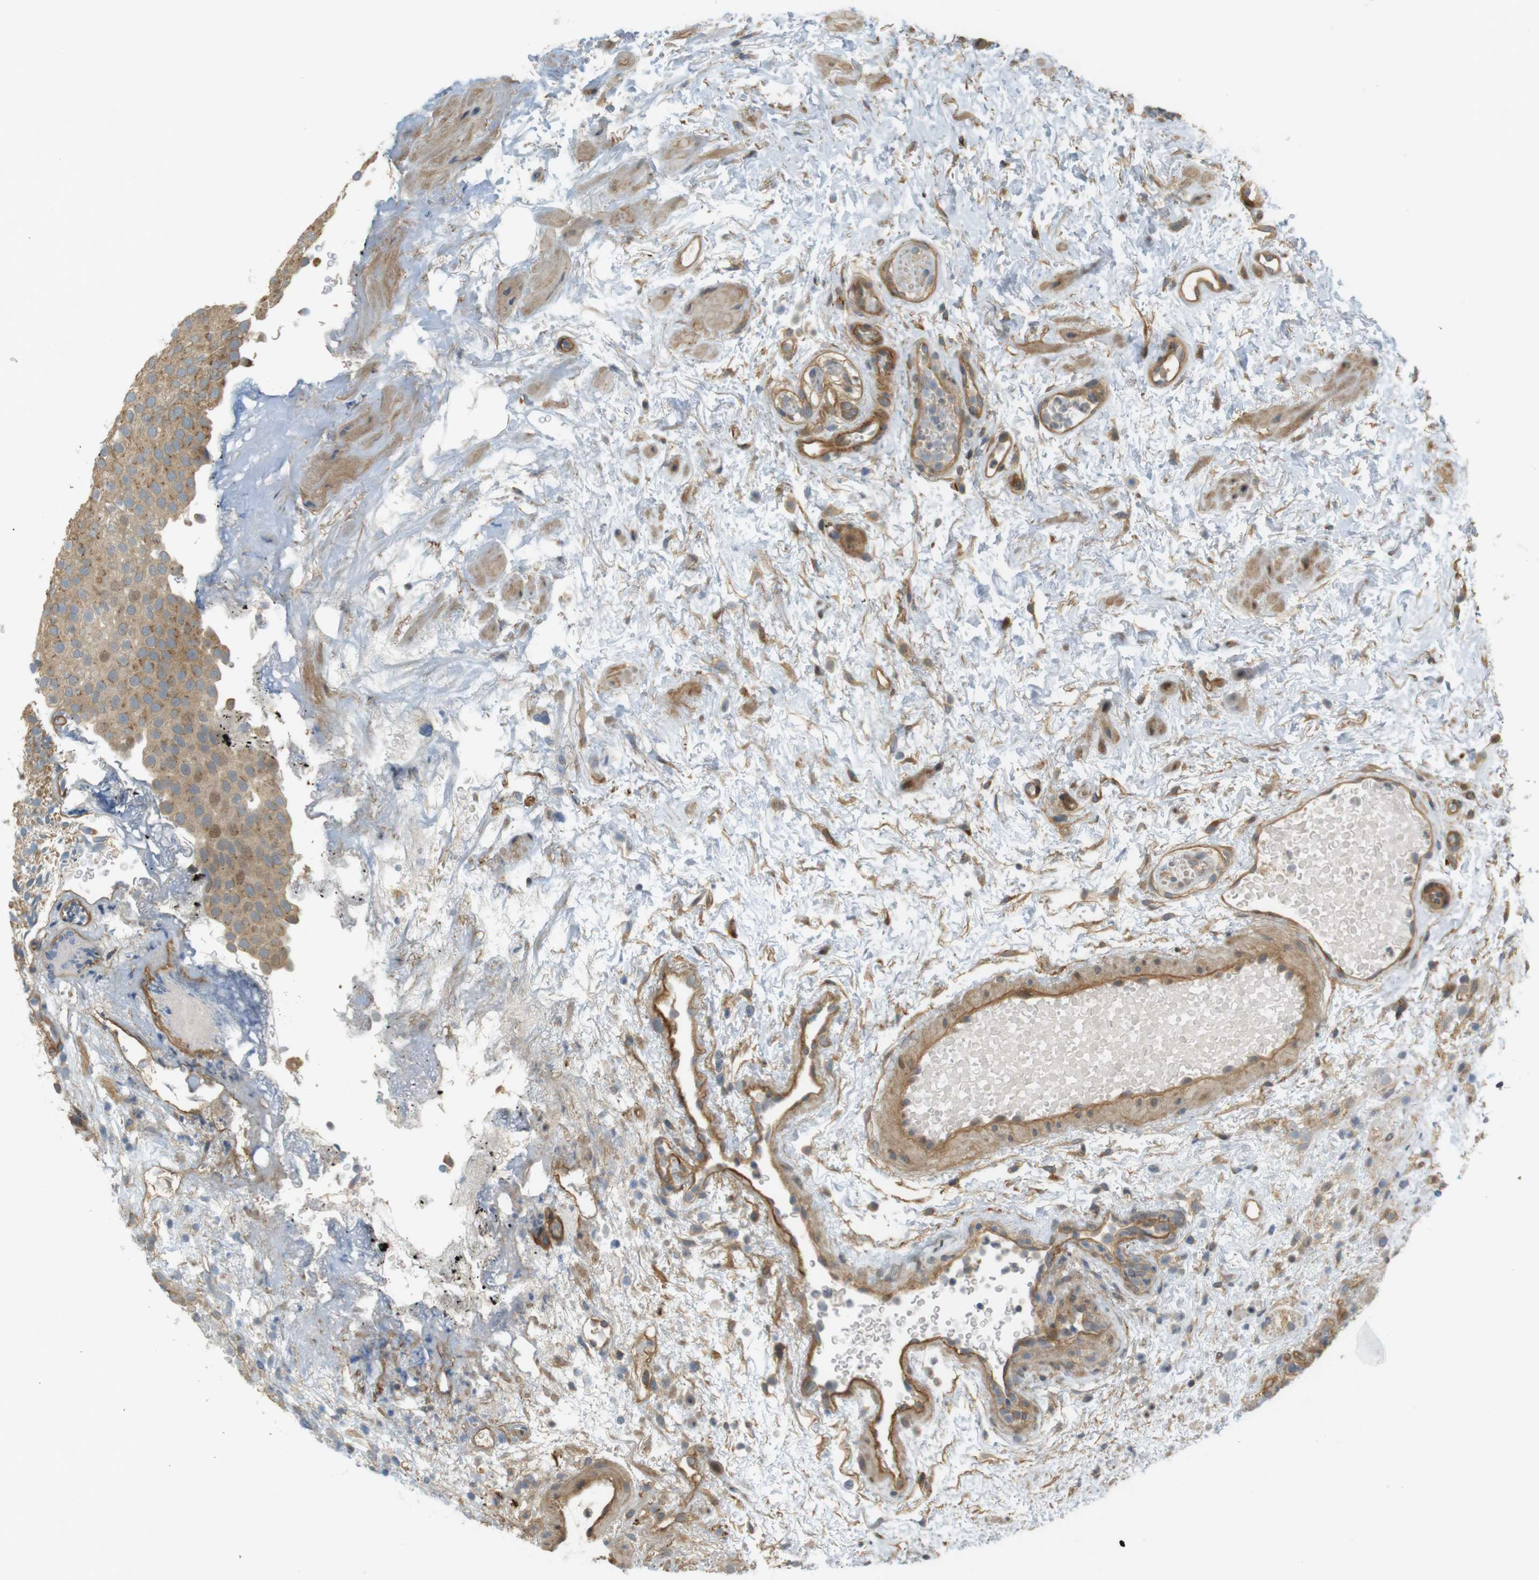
{"staining": {"intensity": "weak", "quantity": ">75%", "location": "cytoplasmic/membranous"}, "tissue": "urothelial cancer", "cell_type": "Tumor cells", "image_type": "cancer", "snomed": [{"axis": "morphology", "description": "Urothelial carcinoma, Low grade"}, {"axis": "topography", "description": "Urinary bladder"}], "caption": "An image of human urothelial cancer stained for a protein shows weak cytoplasmic/membranous brown staining in tumor cells.", "gene": "TSPAN9", "patient": {"sex": "male", "age": 78}}